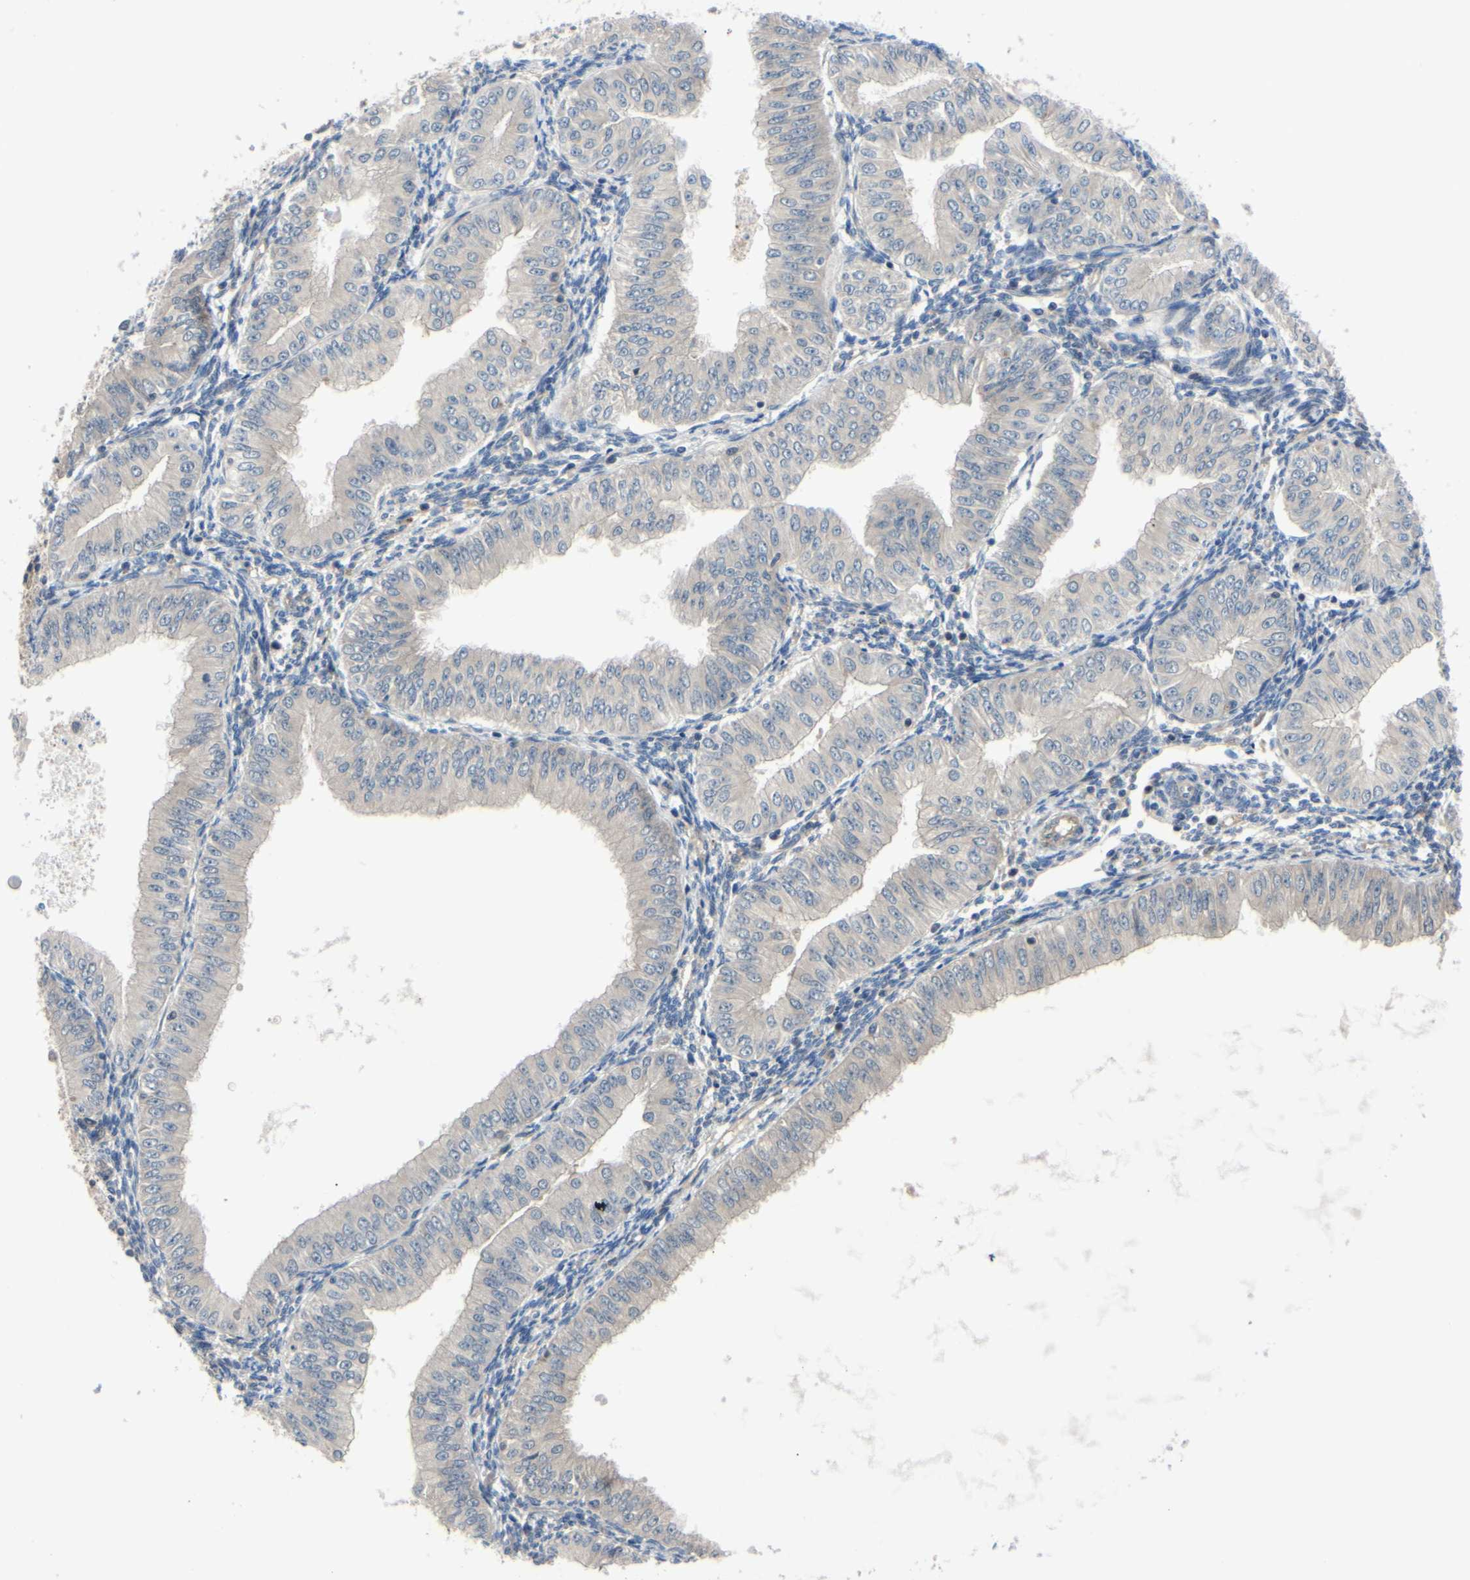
{"staining": {"intensity": "weak", "quantity": ">75%", "location": "cytoplasmic/membranous"}, "tissue": "endometrial cancer", "cell_type": "Tumor cells", "image_type": "cancer", "snomed": [{"axis": "morphology", "description": "Normal tissue, NOS"}, {"axis": "morphology", "description": "Adenocarcinoma, NOS"}, {"axis": "topography", "description": "Endometrium"}], "caption": "The histopathology image exhibits staining of adenocarcinoma (endometrial), revealing weak cytoplasmic/membranous protein expression (brown color) within tumor cells.", "gene": "COMMD9", "patient": {"sex": "female", "age": 53}}